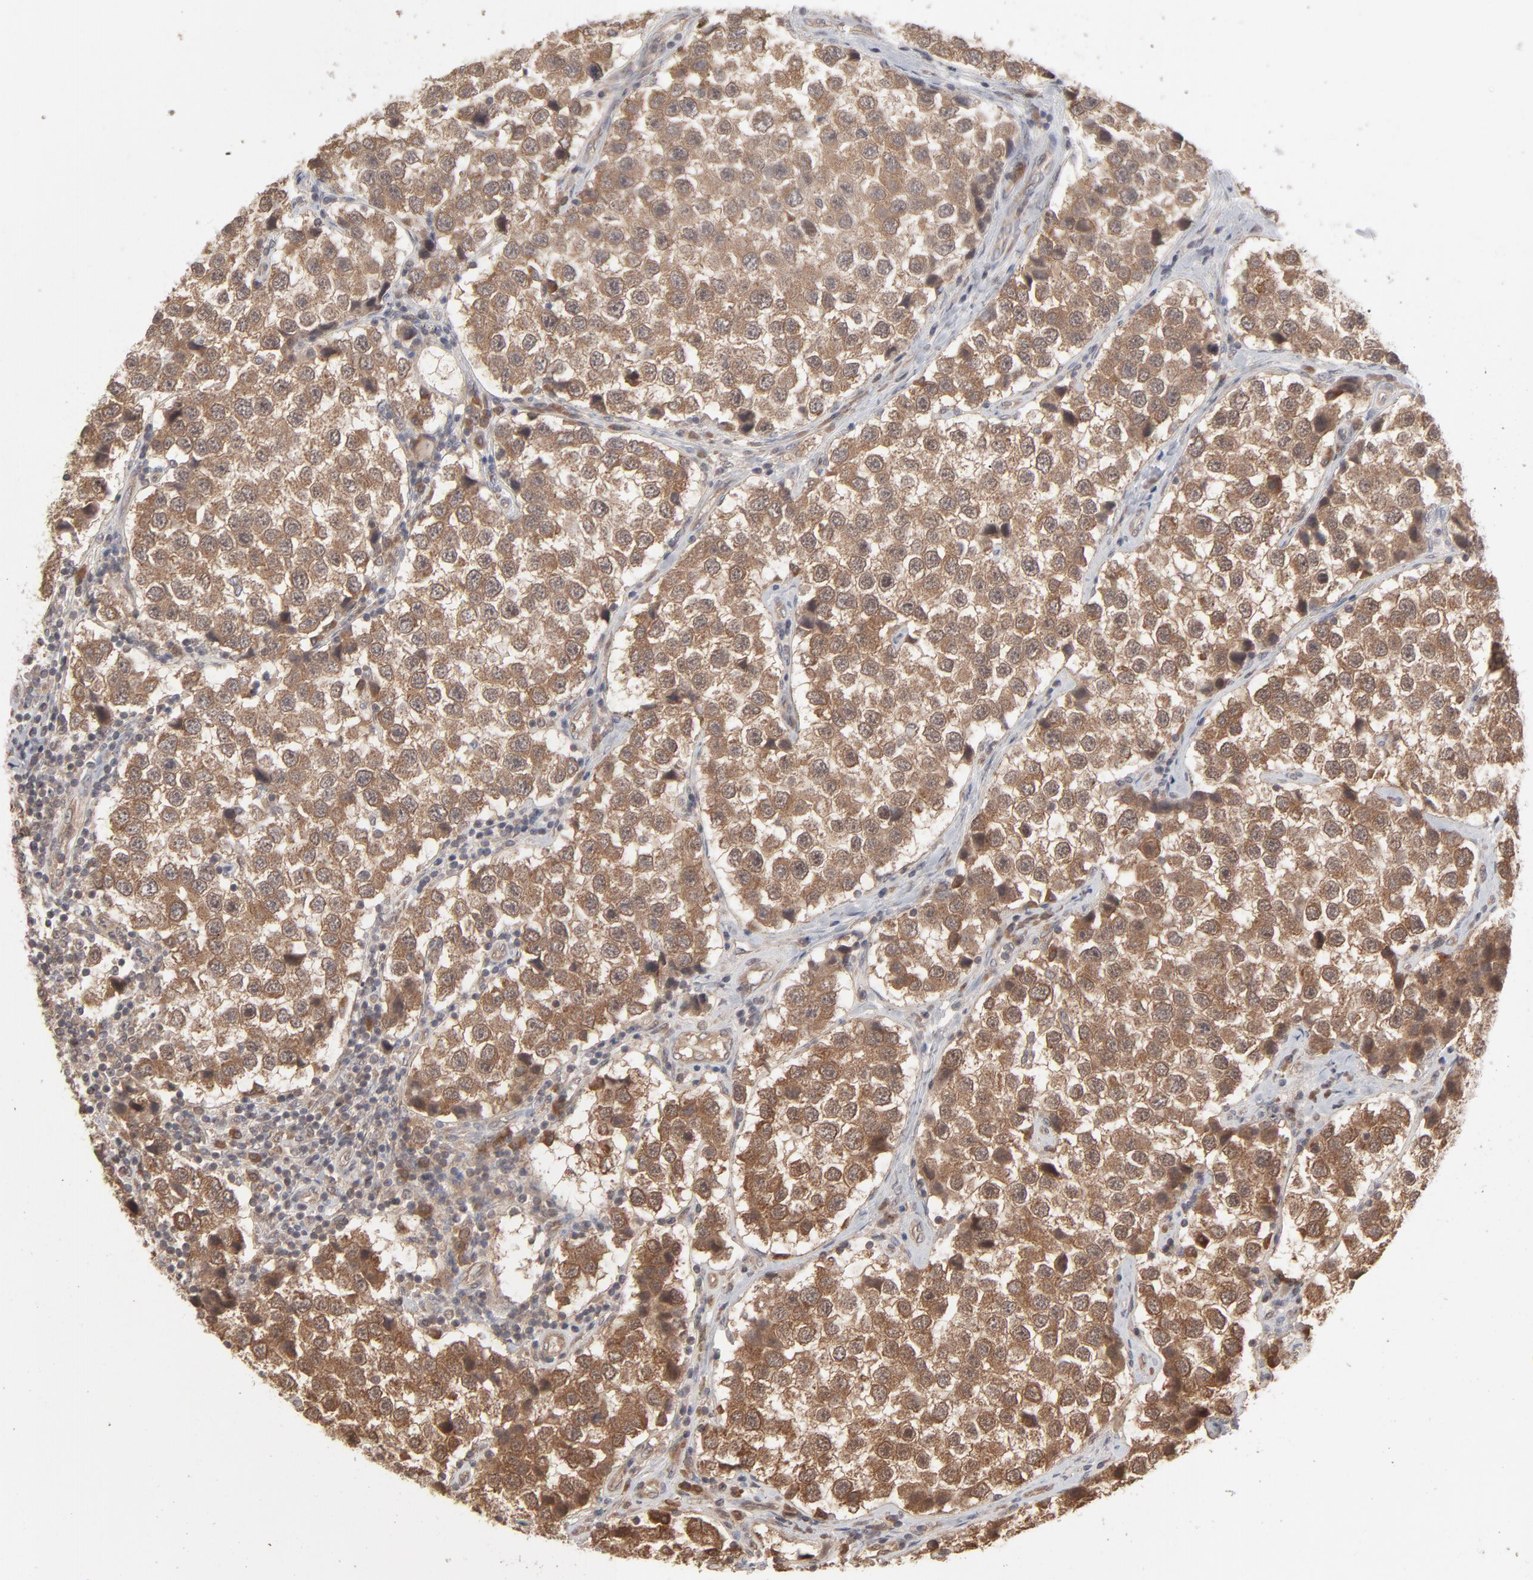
{"staining": {"intensity": "strong", "quantity": ">75%", "location": "cytoplasmic/membranous"}, "tissue": "testis cancer", "cell_type": "Tumor cells", "image_type": "cancer", "snomed": [{"axis": "morphology", "description": "Seminoma, NOS"}, {"axis": "topography", "description": "Testis"}], "caption": "About >75% of tumor cells in human testis cancer (seminoma) exhibit strong cytoplasmic/membranous protein positivity as visualized by brown immunohistochemical staining.", "gene": "SCFD1", "patient": {"sex": "male", "age": 39}}